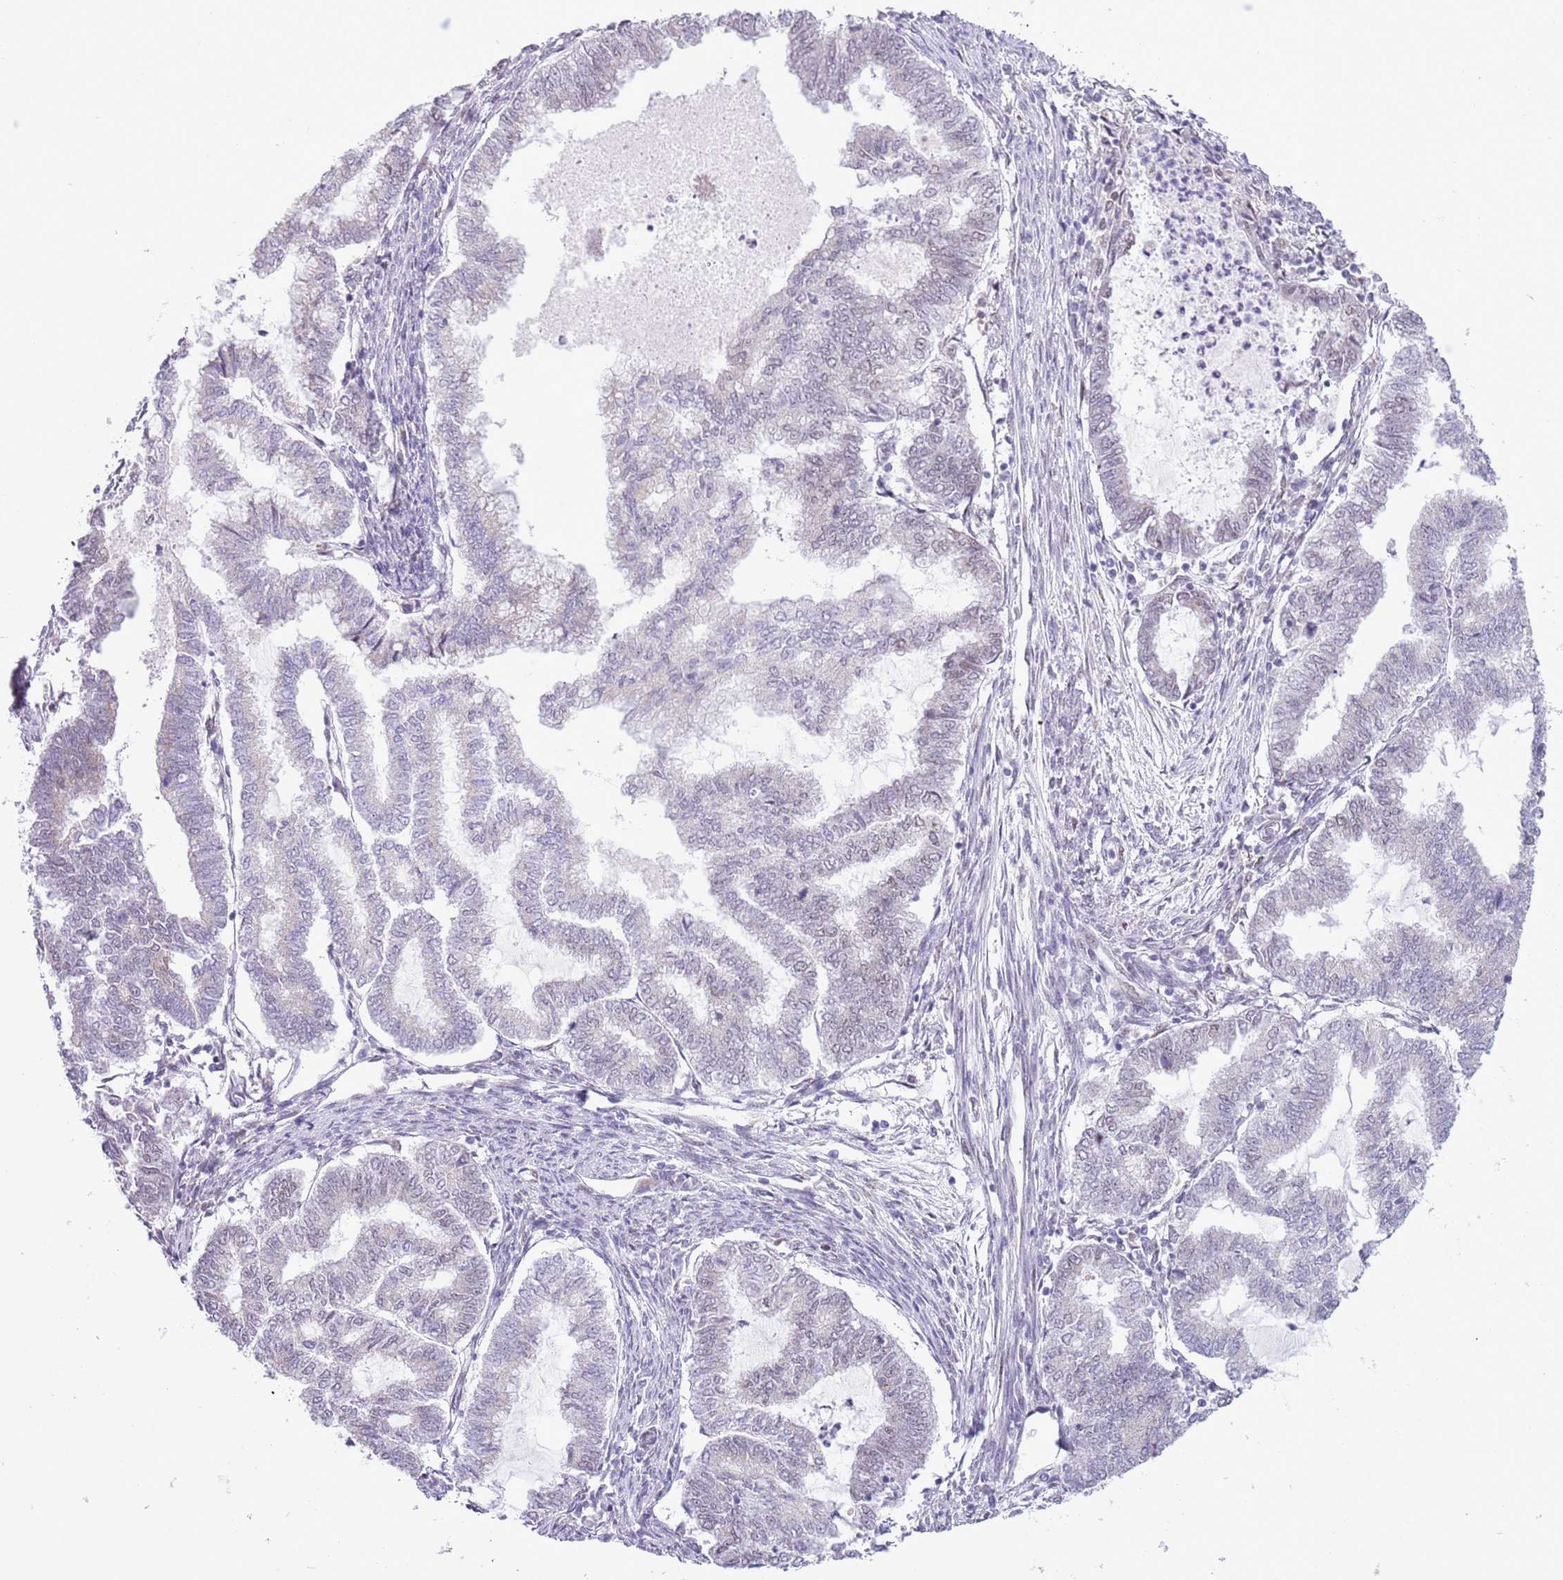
{"staining": {"intensity": "negative", "quantity": "none", "location": "none"}, "tissue": "endometrial cancer", "cell_type": "Tumor cells", "image_type": "cancer", "snomed": [{"axis": "morphology", "description": "Adenocarcinoma, NOS"}, {"axis": "topography", "description": "Endometrium"}], "caption": "Endometrial cancer was stained to show a protein in brown. There is no significant staining in tumor cells. (DAB IHC visualized using brightfield microscopy, high magnification).", "gene": "ZNF576", "patient": {"sex": "female", "age": 79}}